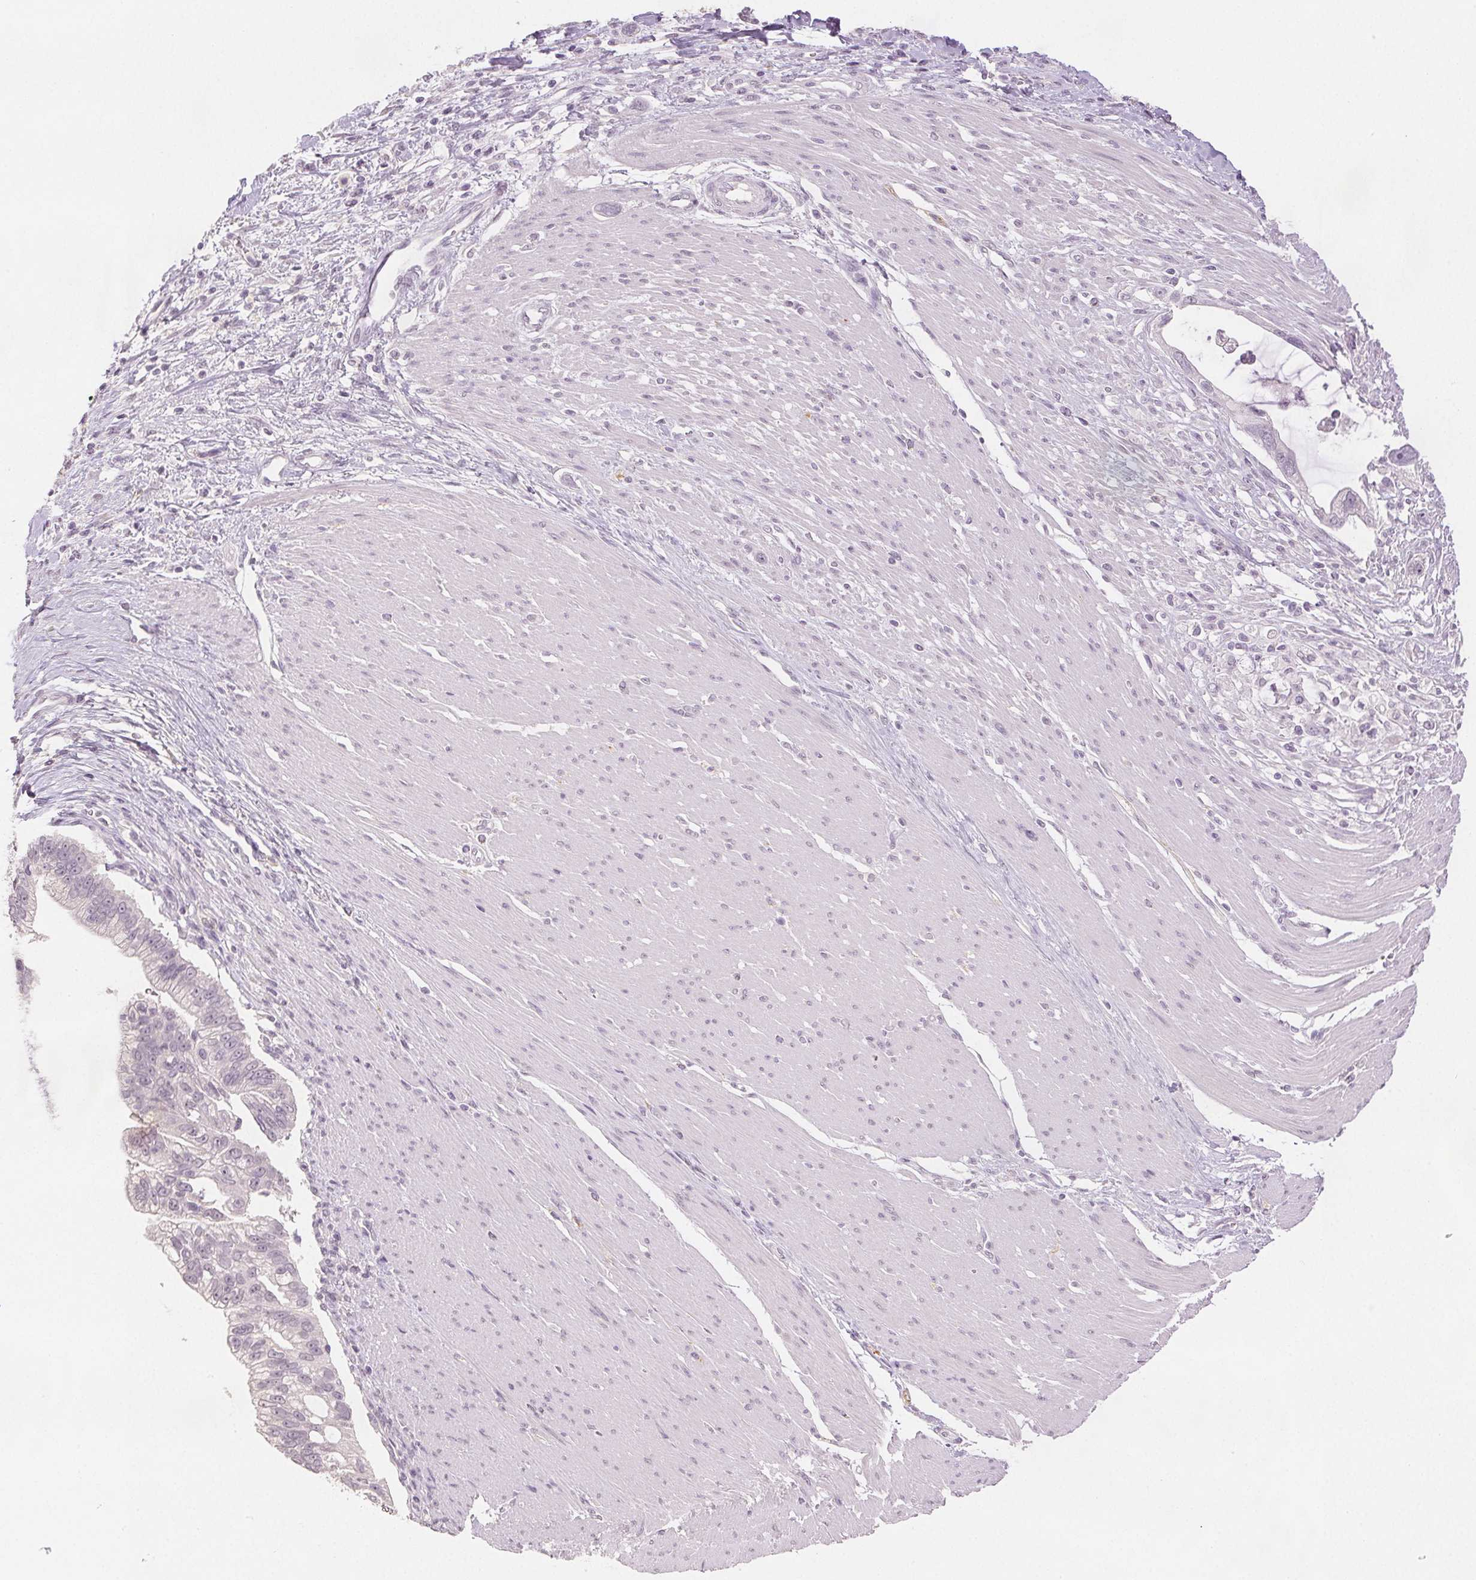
{"staining": {"intensity": "negative", "quantity": "none", "location": "none"}, "tissue": "pancreatic cancer", "cell_type": "Tumor cells", "image_type": "cancer", "snomed": [{"axis": "morphology", "description": "Adenocarcinoma, NOS"}, {"axis": "topography", "description": "Pancreas"}], "caption": "Histopathology image shows no protein expression in tumor cells of adenocarcinoma (pancreatic) tissue.", "gene": "SCGN", "patient": {"sex": "male", "age": 70}}